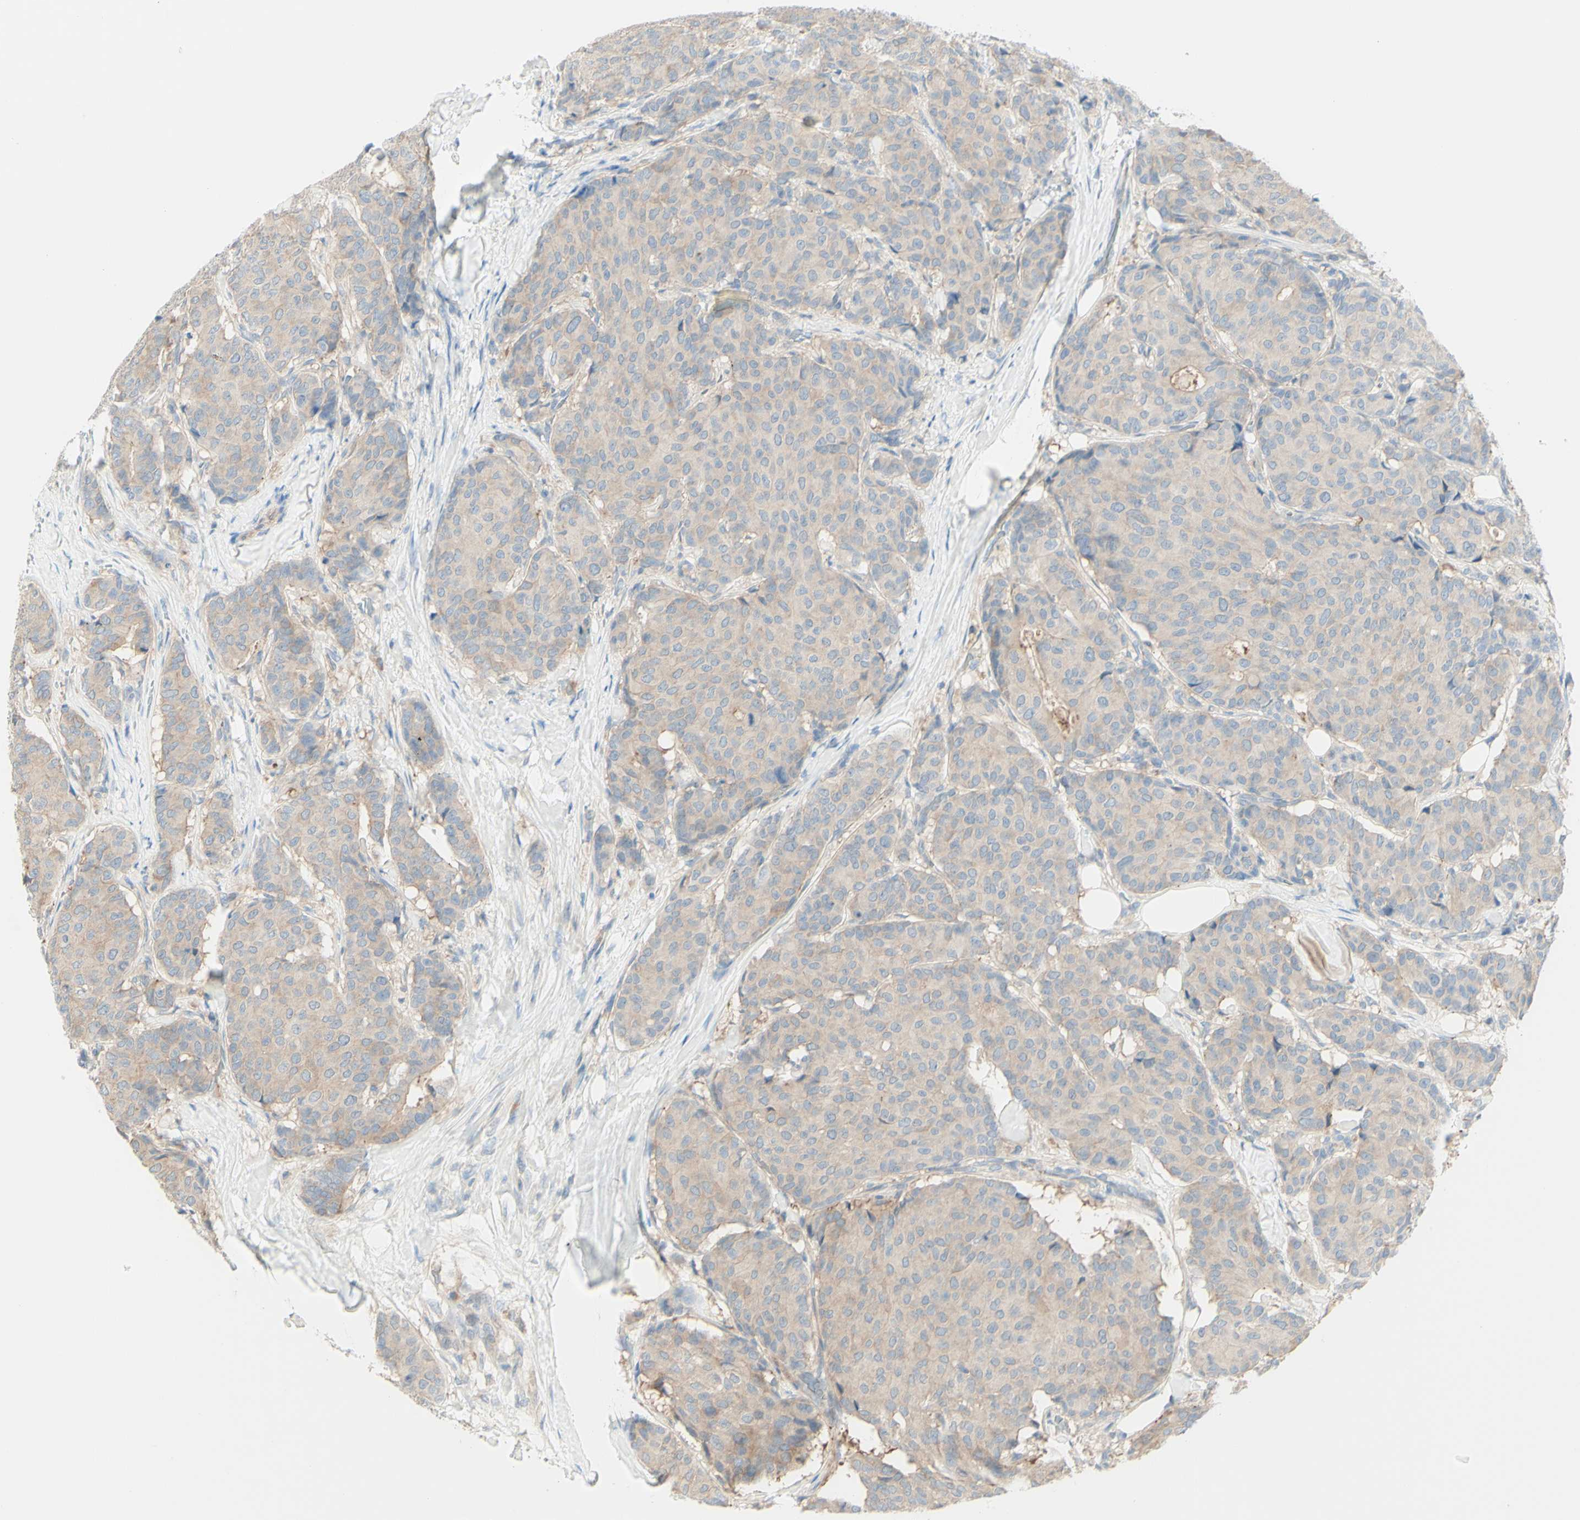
{"staining": {"intensity": "weak", "quantity": ">75%", "location": "cytoplasmic/membranous"}, "tissue": "breast cancer", "cell_type": "Tumor cells", "image_type": "cancer", "snomed": [{"axis": "morphology", "description": "Duct carcinoma"}, {"axis": "topography", "description": "Breast"}], "caption": "Intraductal carcinoma (breast) tissue reveals weak cytoplasmic/membranous positivity in approximately >75% of tumor cells, visualized by immunohistochemistry.", "gene": "MTM1", "patient": {"sex": "female", "age": 75}}